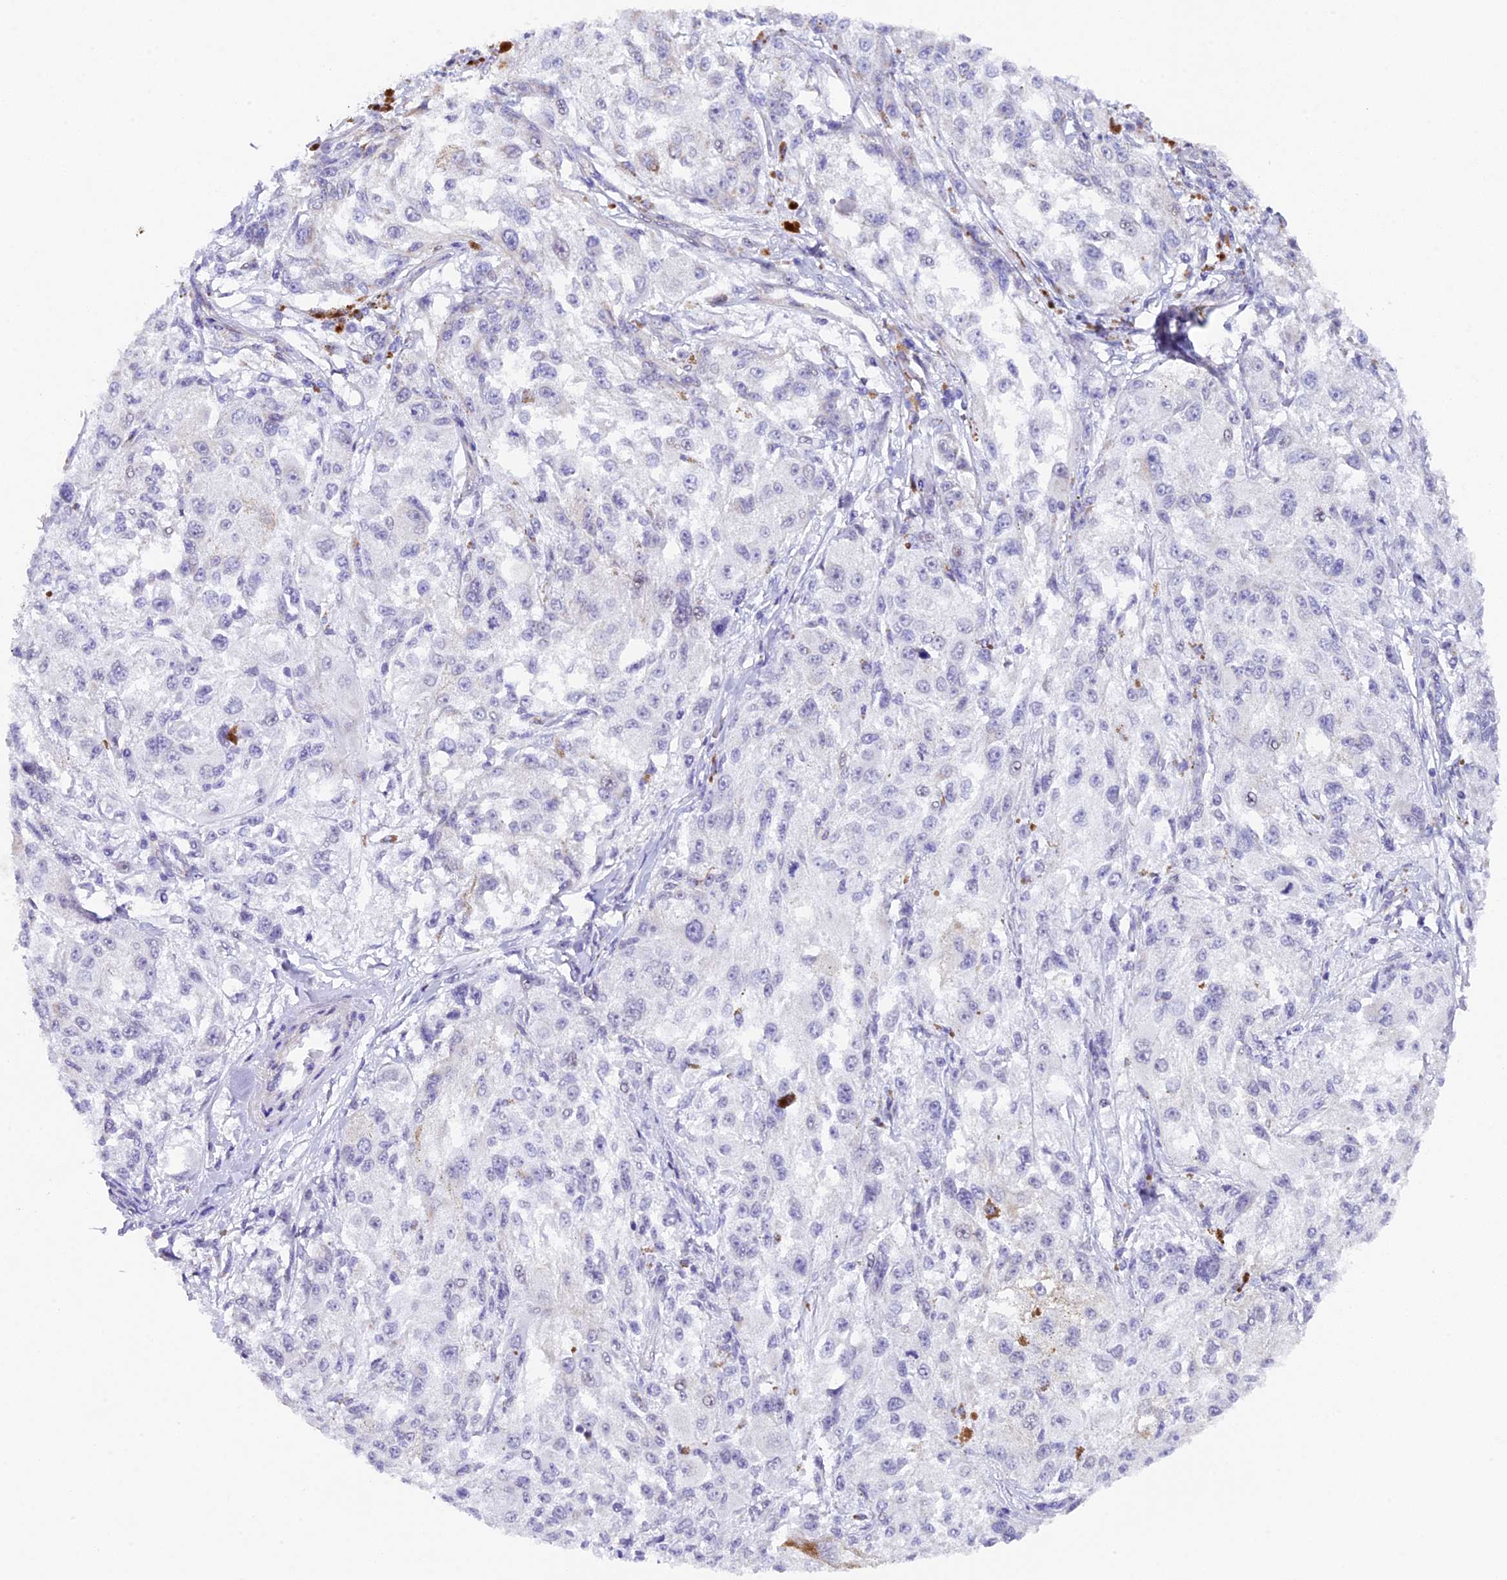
{"staining": {"intensity": "negative", "quantity": "none", "location": "none"}, "tissue": "melanoma", "cell_type": "Tumor cells", "image_type": "cancer", "snomed": [{"axis": "morphology", "description": "Necrosis, NOS"}, {"axis": "morphology", "description": "Malignant melanoma, NOS"}, {"axis": "topography", "description": "Skin"}], "caption": "Human malignant melanoma stained for a protein using immunohistochemistry (IHC) shows no expression in tumor cells.", "gene": "TFAM", "patient": {"sex": "female", "age": 87}}